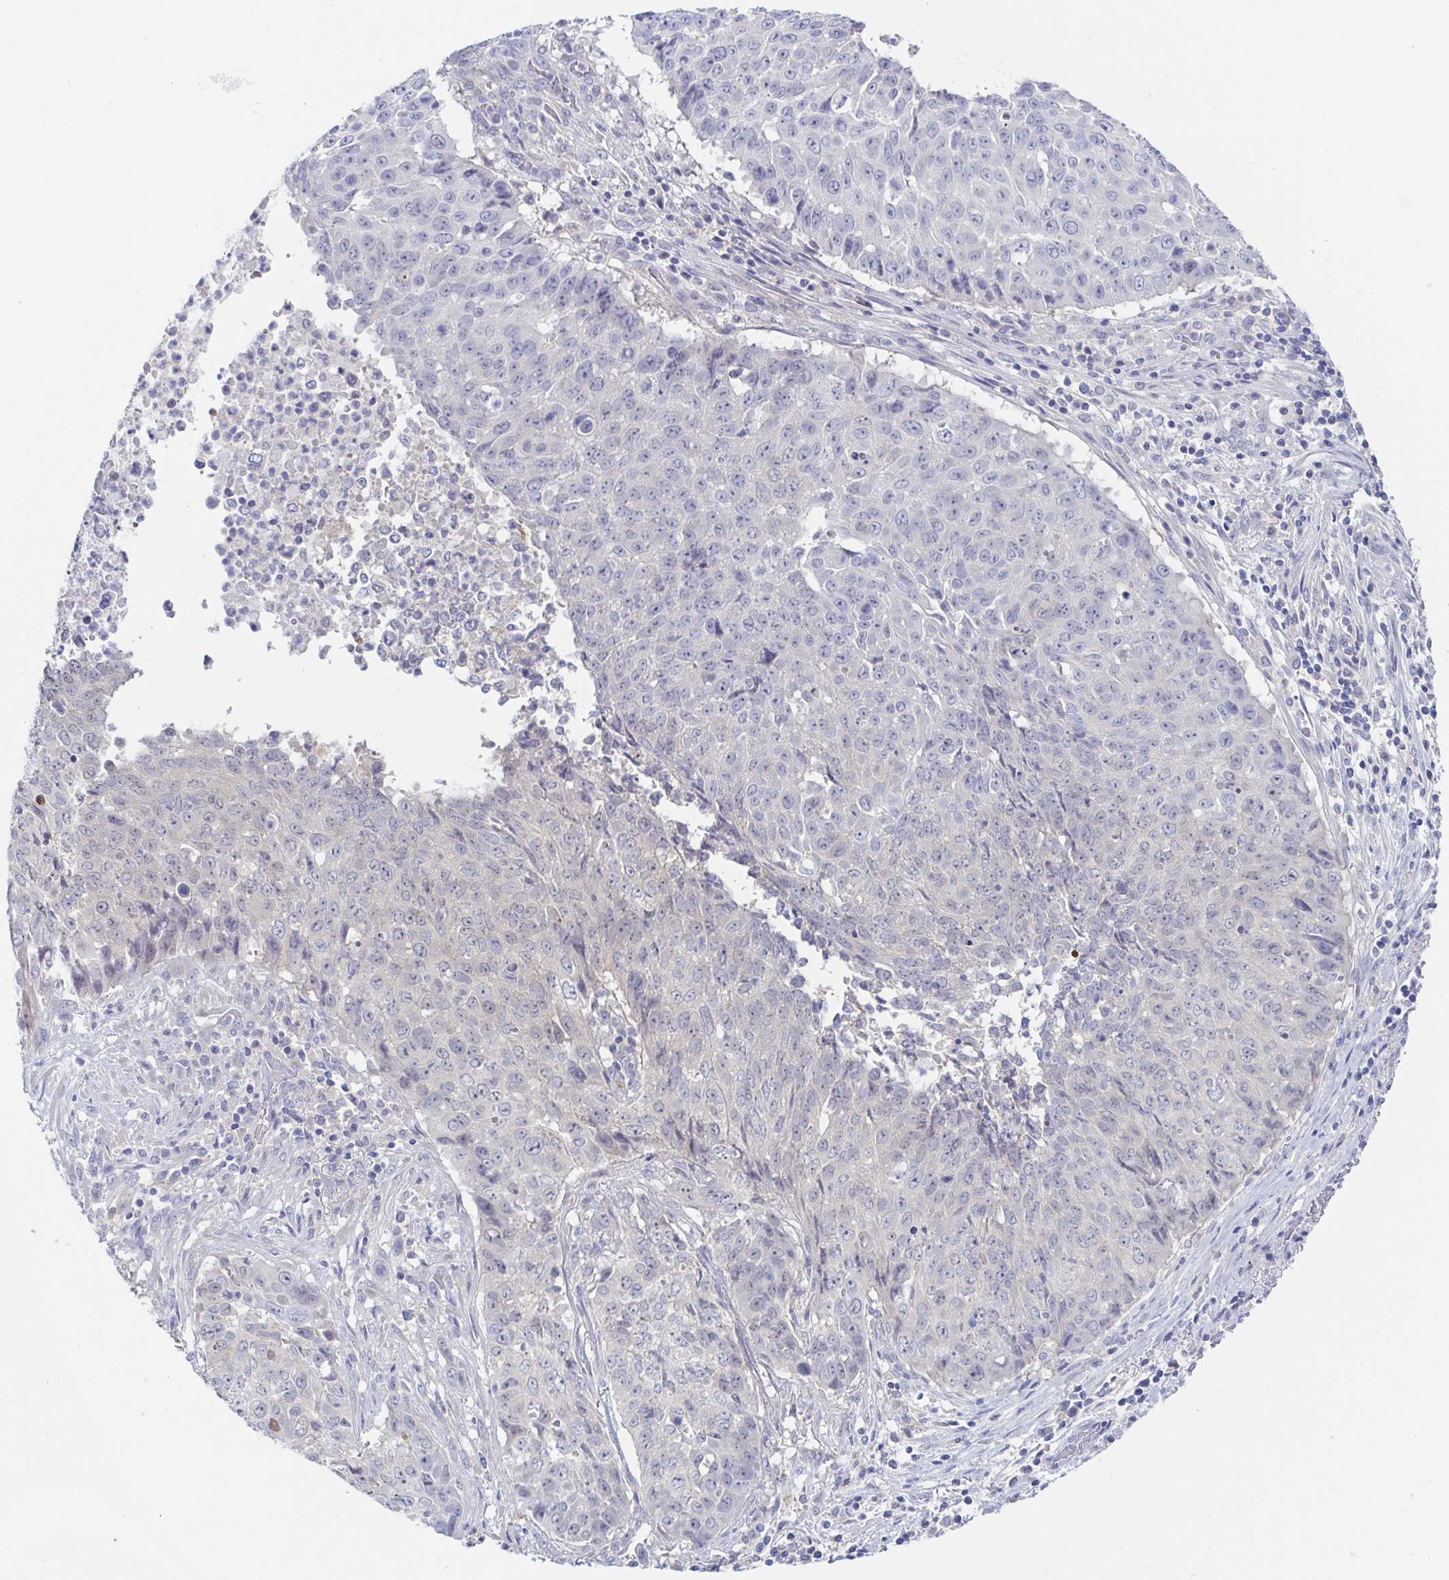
{"staining": {"intensity": "negative", "quantity": "none", "location": "none"}, "tissue": "lung cancer", "cell_type": "Tumor cells", "image_type": "cancer", "snomed": [{"axis": "morphology", "description": "Normal tissue, NOS"}, {"axis": "morphology", "description": "Squamous cell carcinoma, NOS"}, {"axis": "topography", "description": "Bronchus"}, {"axis": "topography", "description": "Lung"}], "caption": "An immunohistochemistry histopathology image of lung cancer is shown. There is no staining in tumor cells of lung cancer.", "gene": "HTR2A", "patient": {"sex": "male", "age": 64}}